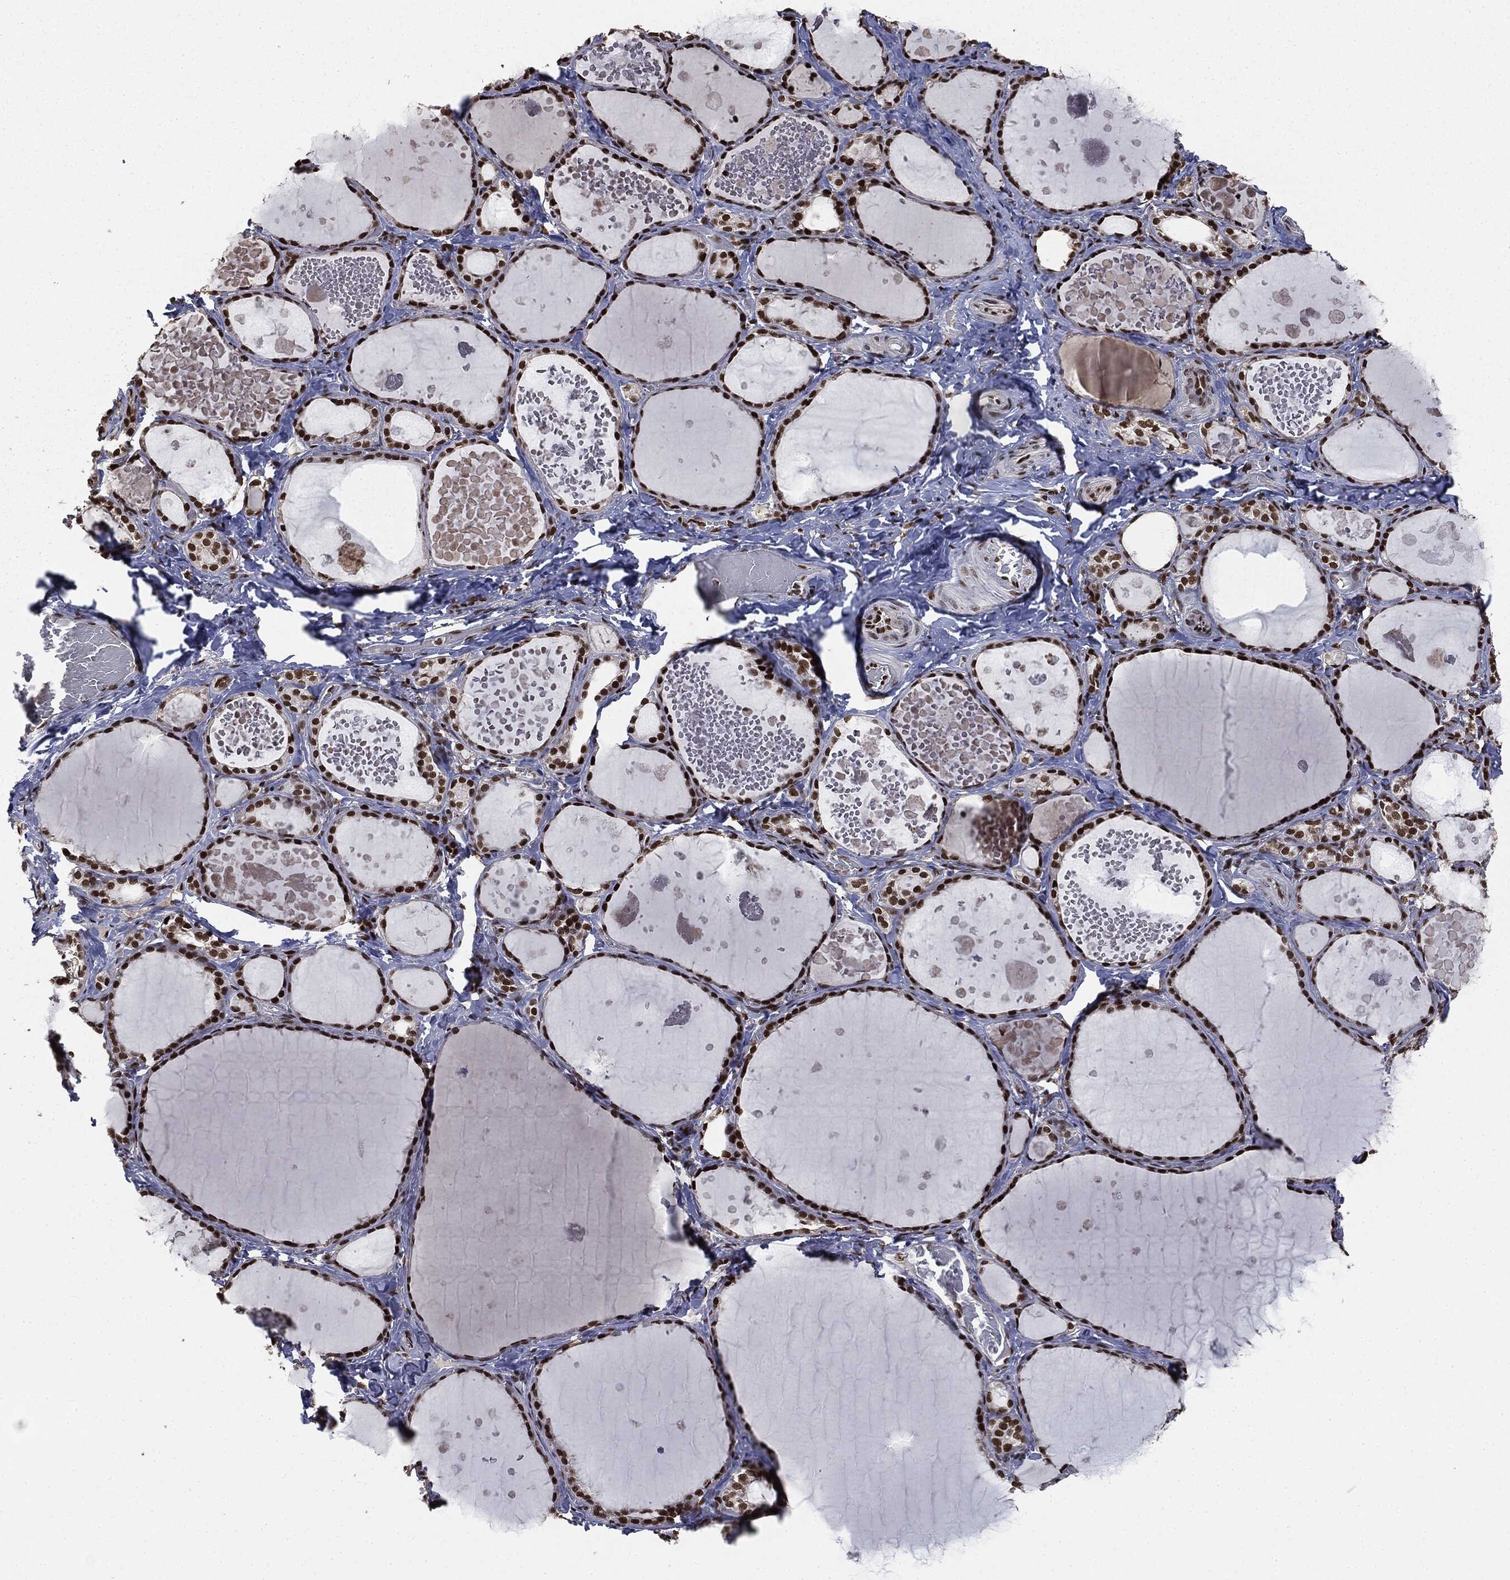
{"staining": {"intensity": "strong", "quantity": ">75%", "location": "nuclear"}, "tissue": "thyroid gland", "cell_type": "Glandular cells", "image_type": "normal", "snomed": [{"axis": "morphology", "description": "Normal tissue, NOS"}, {"axis": "topography", "description": "Thyroid gland"}], "caption": "Benign thyroid gland was stained to show a protein in brown. There is high levels of strong nuclear expression in approximately >75% of glandular cells. The protein of interest is stained brown, and the nuclei are stained in blue (DAB IHC with brightfield microscopy, high magnification).", "gene": "DPH2", "patient": {"sex": "female", "age": 56}}